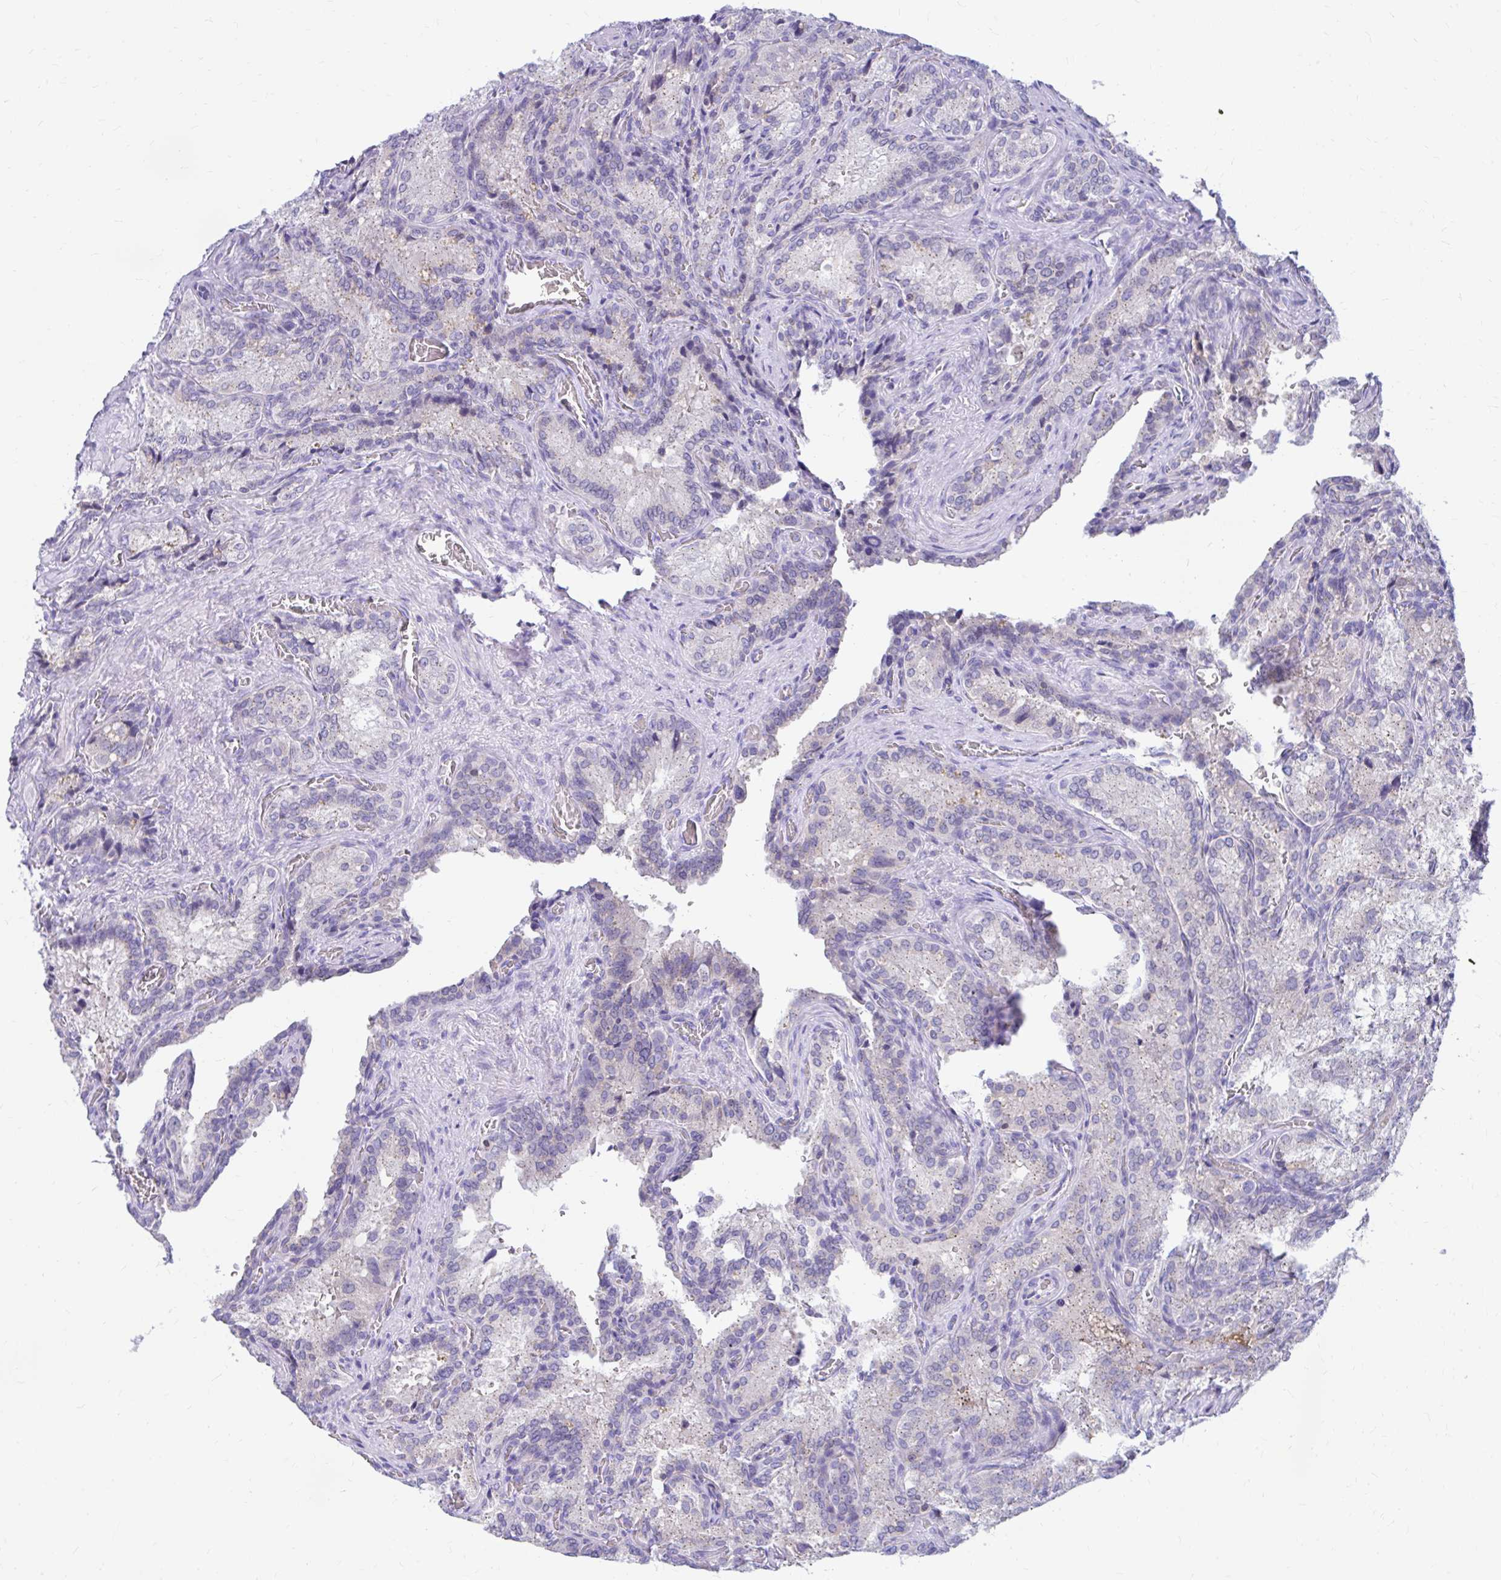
{"staining": {"intensity": "weak", "quantity": "25%-75%", "location": "cytoplasmic/membranous"}, "tissue": "seminal vesicle", "cell_type": "Glandular cells", "image_type": "normal", "snomed": [{"axis": "morphology", "description": "Normal tissue, NOS"}, {"axis": "topography", "description": "Seminal veicle"}], "caption": "Glandular cells display low levels of weak cytoplasmic/membranous staining in about 25%-75% of cells in normal human seminal vesicle. The staining is performed using DAB brown chromogen to label protein expression. The nuclei are counter-stained blue using hematoxylin.", "gene": "RADIL", "patient": {"sex": "male", "age": 47}}